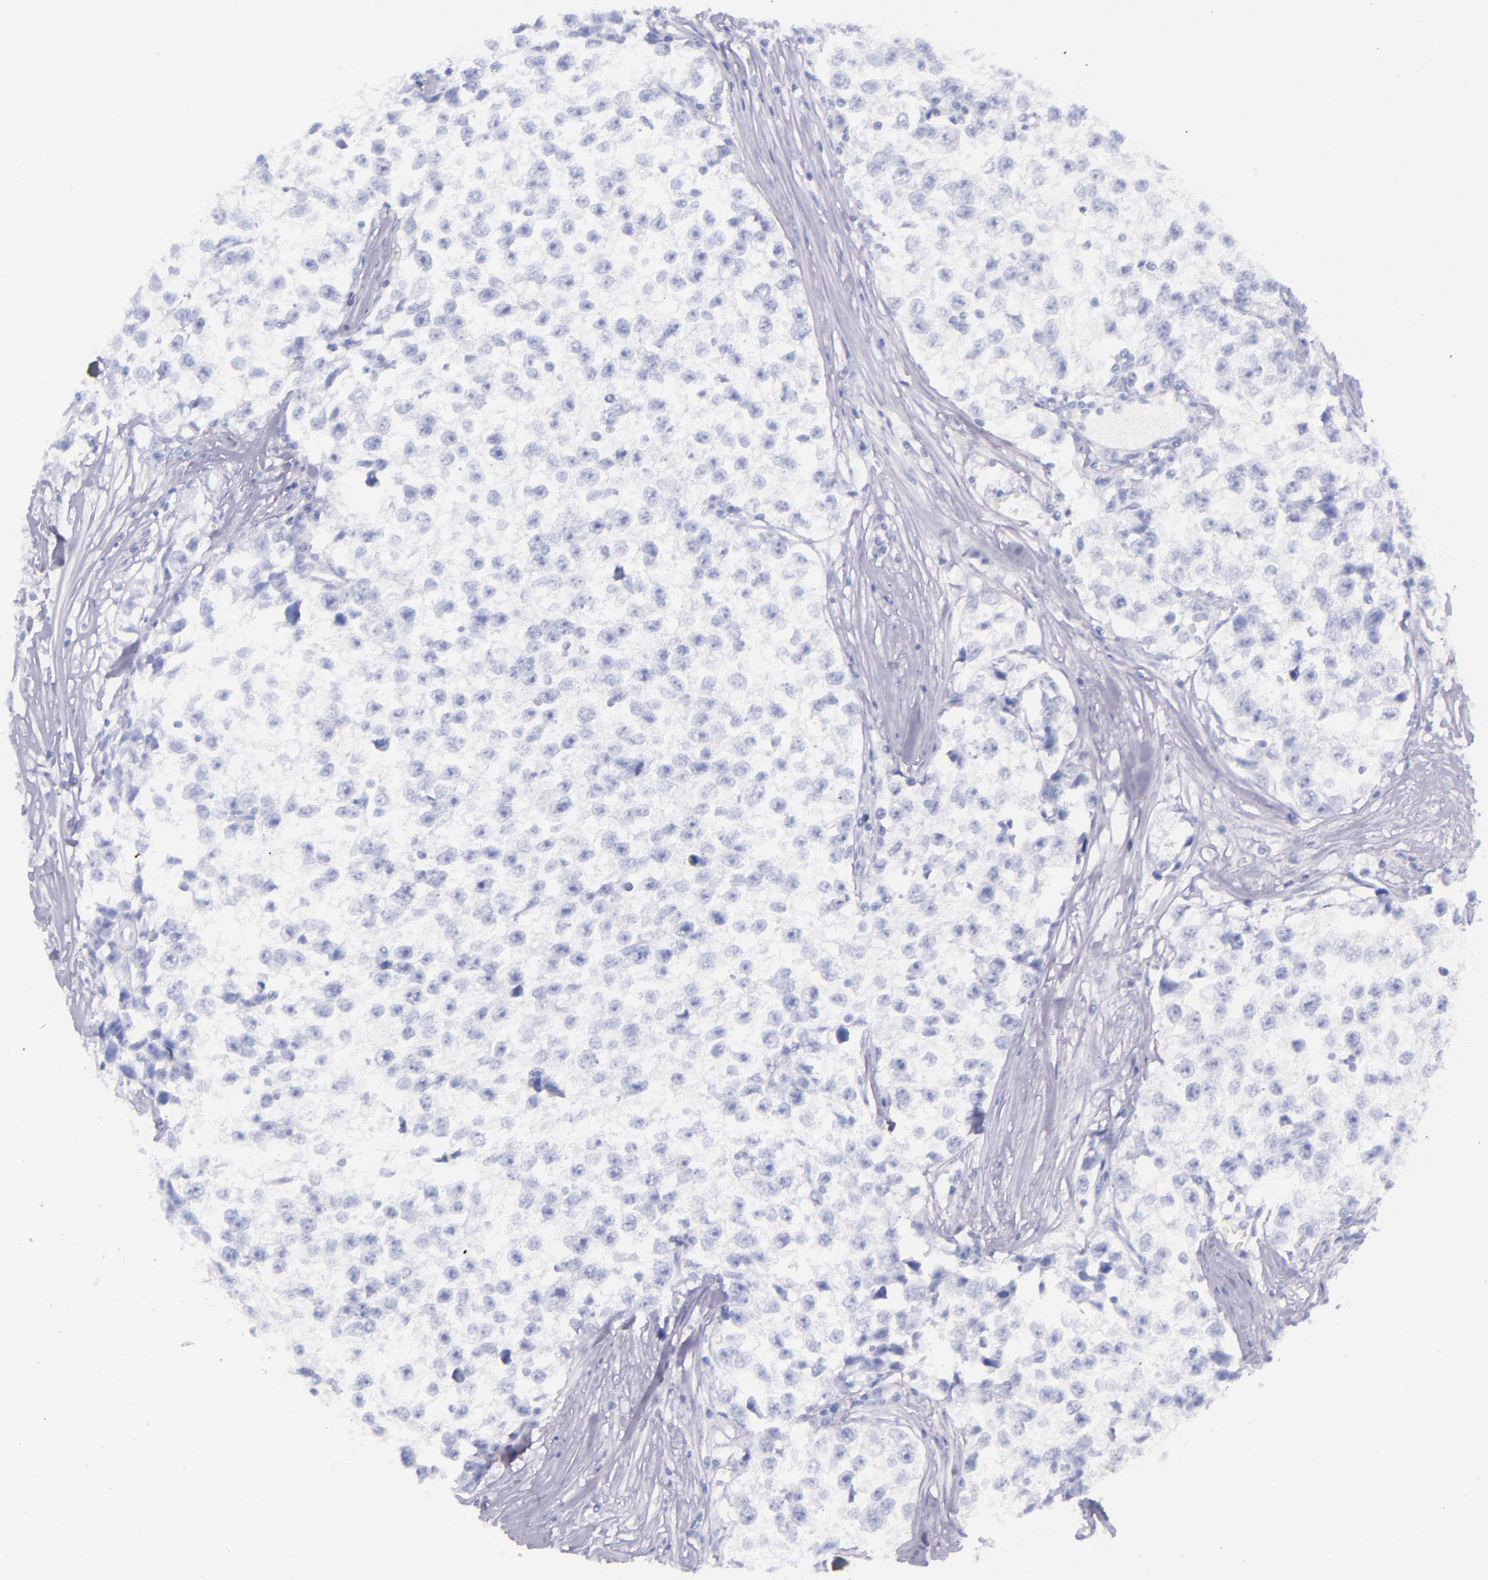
{"staining": {"intensity": "negative", "quantity": "none", "location": "none"}, "tissue": "testis cancer", "cell_type": "Tumor cells", "image_type": "cancer", "snomed": [{"axis": "morphology", "description": "Seminoma, NOS"}, {"axis": "morphology", "description": "Carcinoma, Embryonal, NOS"}, {"axis": "topography", "description": "Testis"}], "caption": "There is no significant positivity in tumor cells of testis cancer (embryonal carcinoma).", "gene": "SFTPB", "patient": {"sex": "male", "age": 30}}